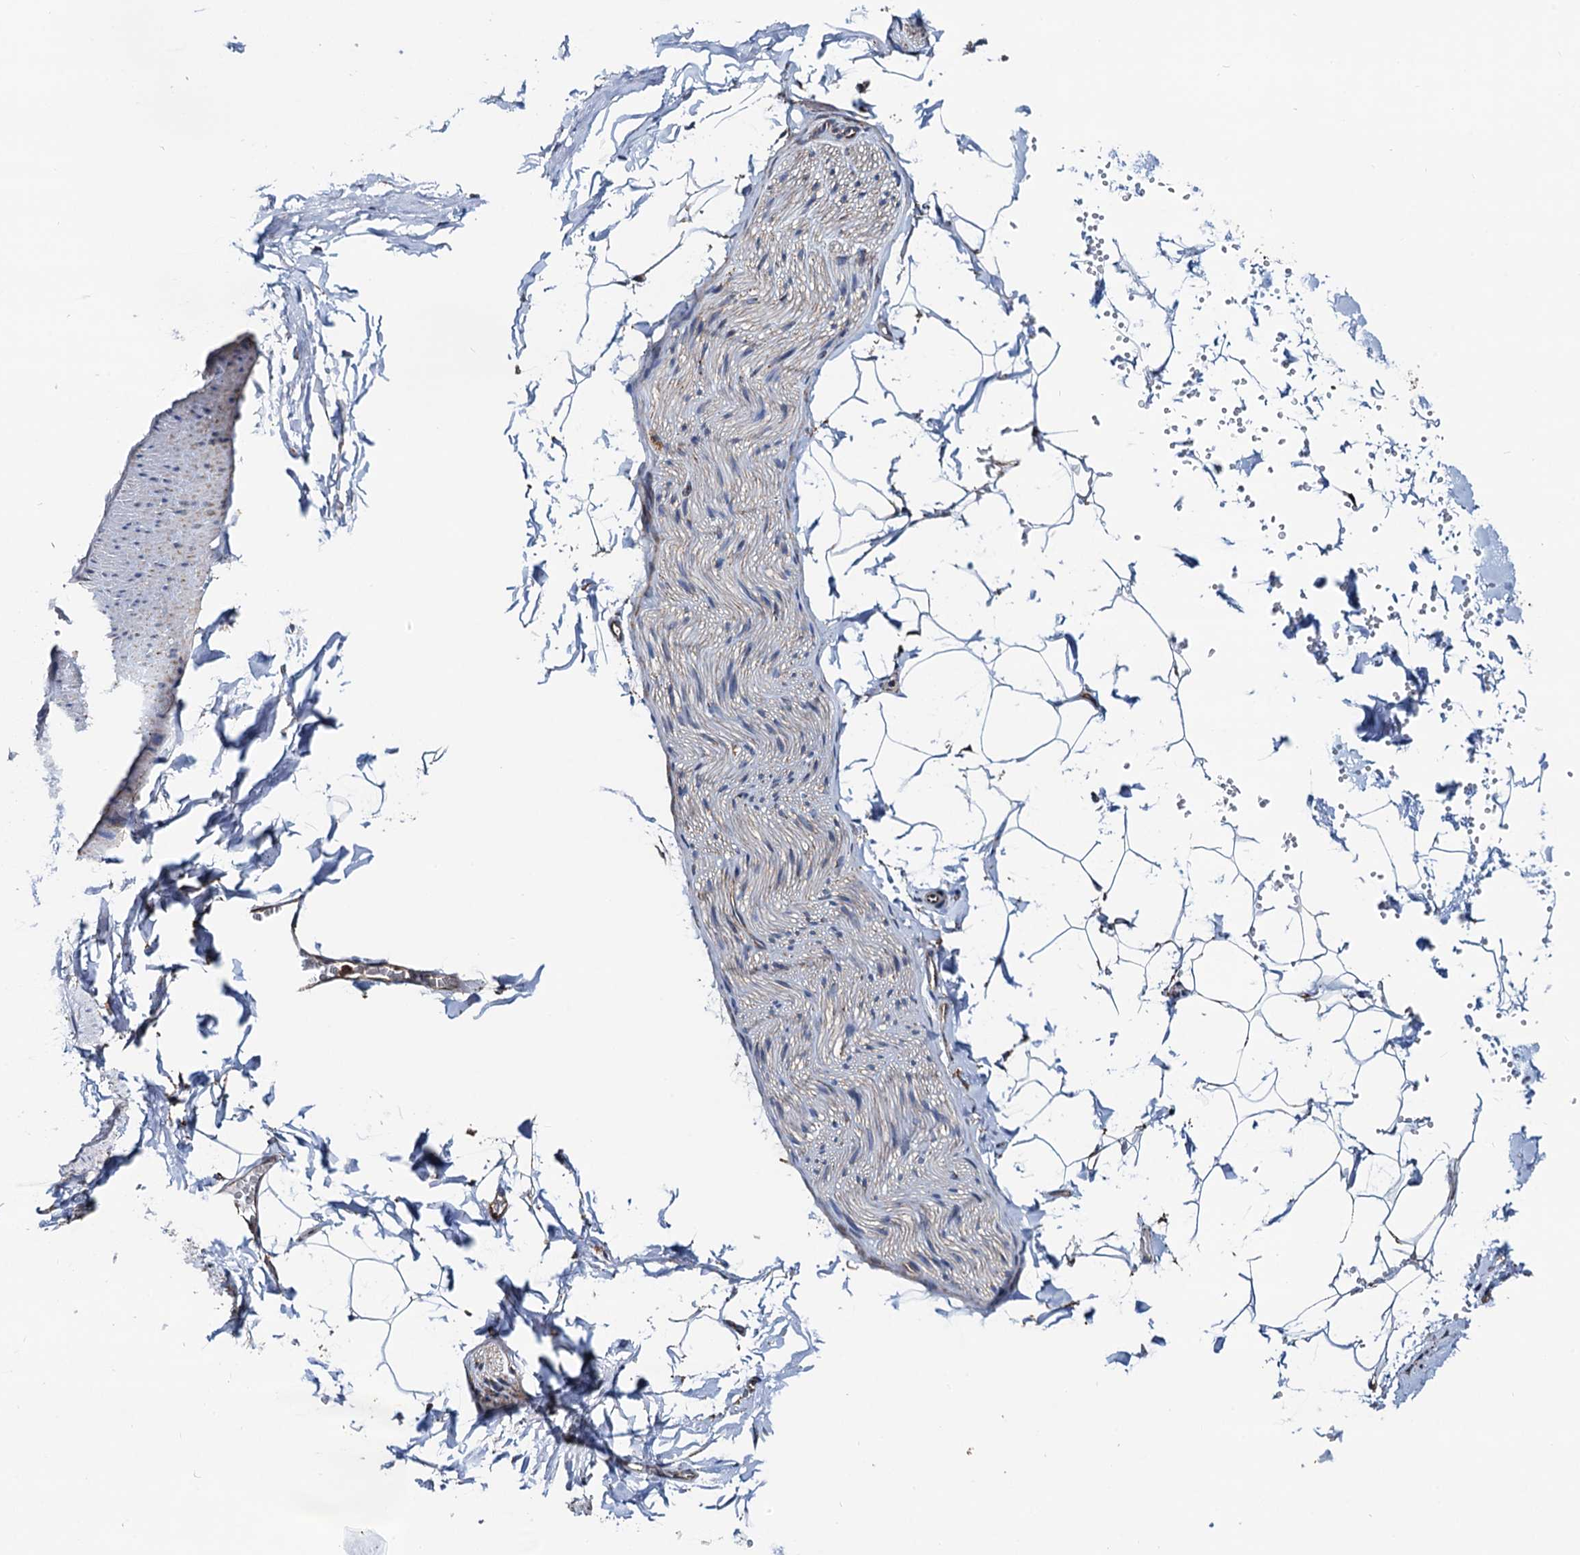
{"staining": {"intensity": "moderate", "quantity": ">75%", "location": "cytoplasmic/membranous"}, "tissue": "adipose tissue", "cell_type": "Adipocytes", "image_type": "normal", "snomed": [{"axis": "morphology", "description": "Normal tissue, NOS"}, {"axis": "topography", "description": "Gallbladder"}, {"axis": "topography", "description": "Peripheral nerve tissue"}], "caption": "The image demonstrates a brown stain indicating the presence of a protein in the cytoplasmic/membranous of adipocytes in adipose tissue. The staining is performed using DAB brown chromogen to label protein expression. The nuclei are counter-stained blue using hematoxylin.", "gene": "AAGAB", "patient": {"sex": "male", "age": 38}}